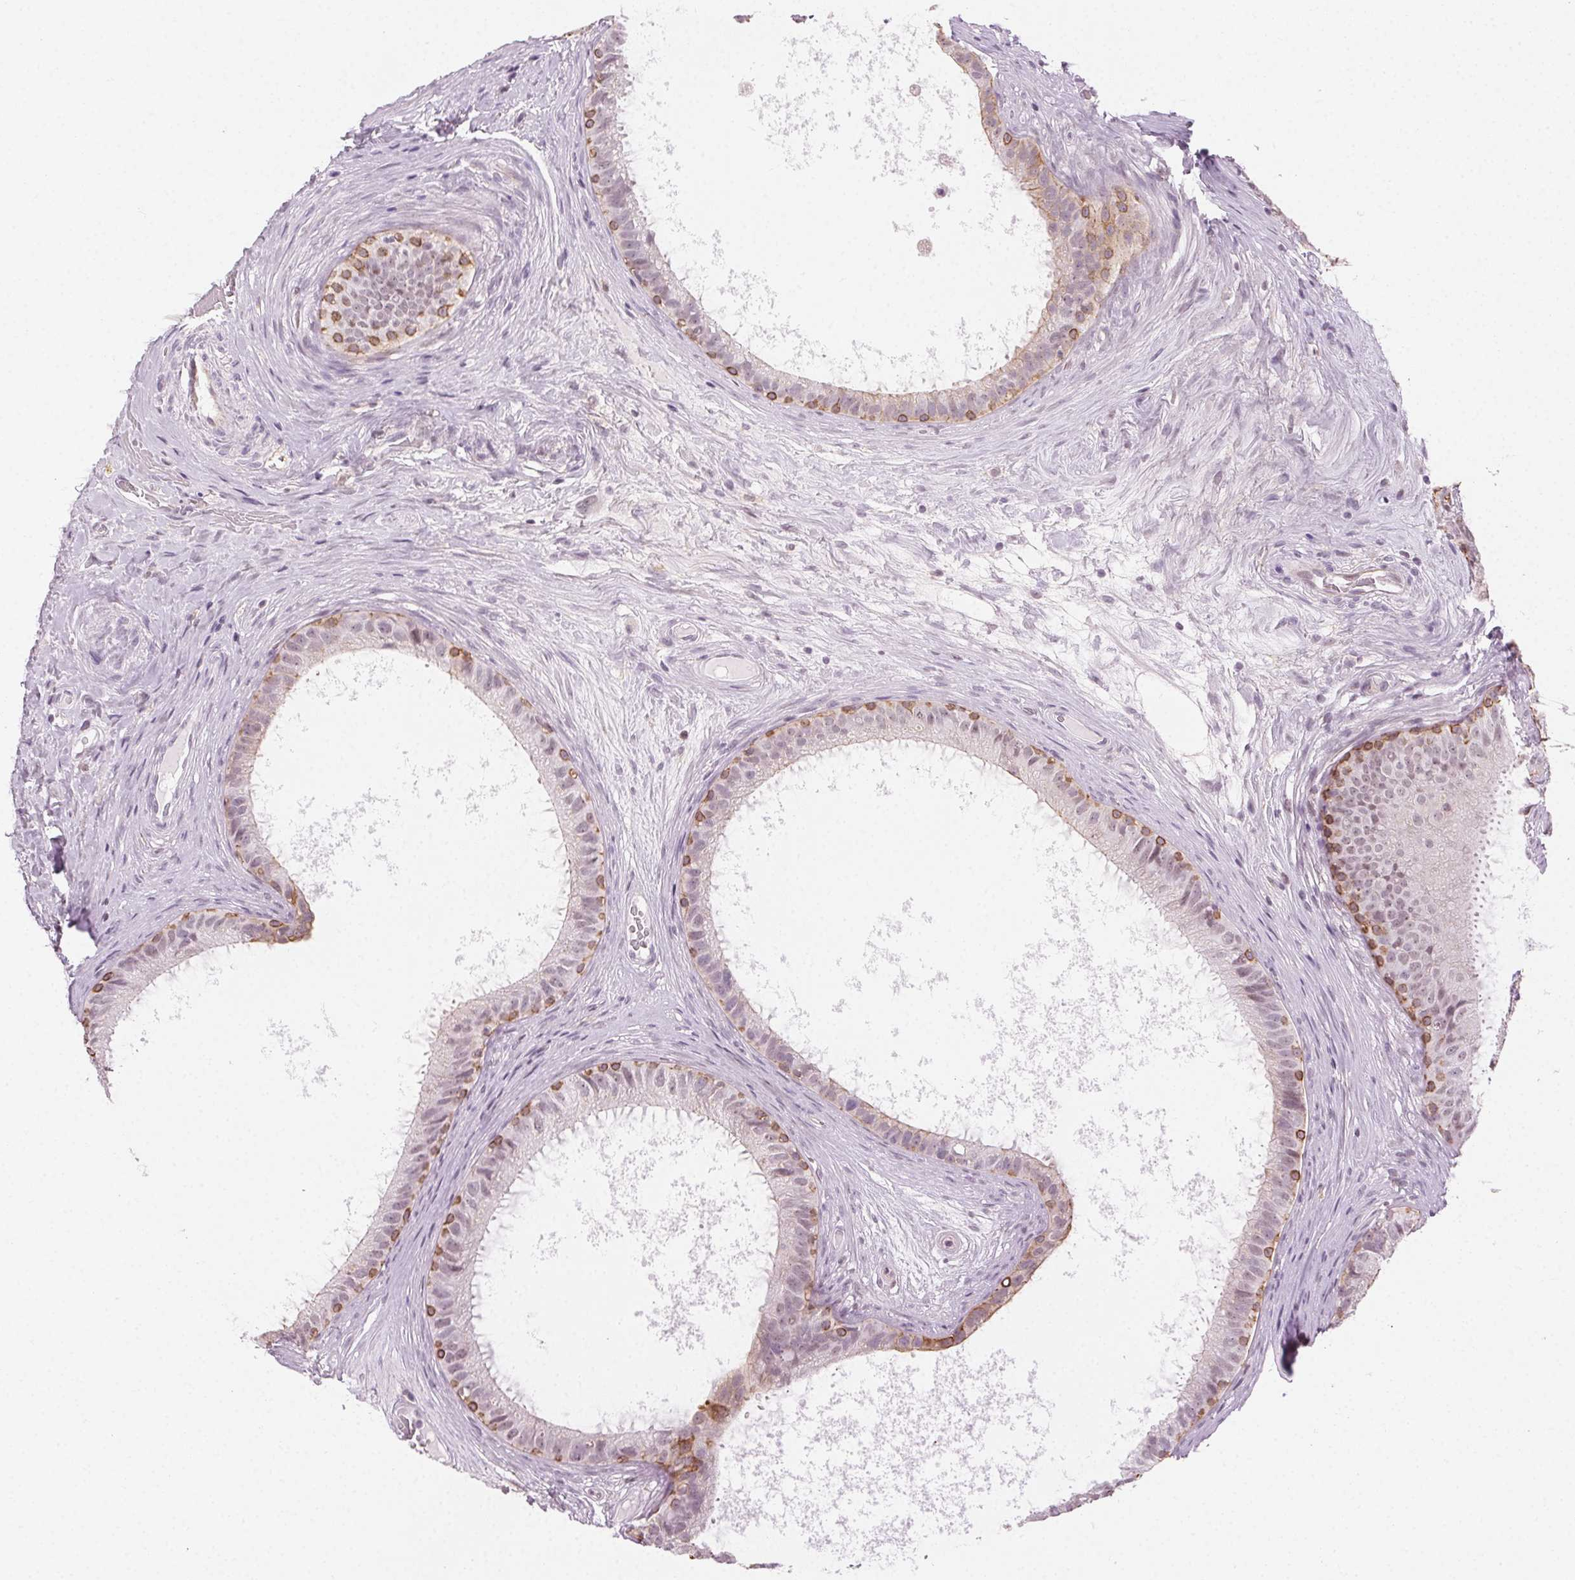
{"staining": {"intensity": "moderate", "quantity": "25%-75%", "location": "cytoplasmic/membranous"}, "tissue": "epididymis", "cell_type": "Glandular cells", "image_type": "normal", "snomed": [{"axis": "morphology", "description": "Normal tissue, NOS"}, {"axis": "topography", "description": "Epididymis"}], "caption": "About 25%-75% of glandular cells in unremarkable epididymis show moderate cytoplasmic/membranous protein expression as visualized by brown immunohistochemical staining.", "gene": "AIF1L", "patient": {"sex": "male", "age": 59}}